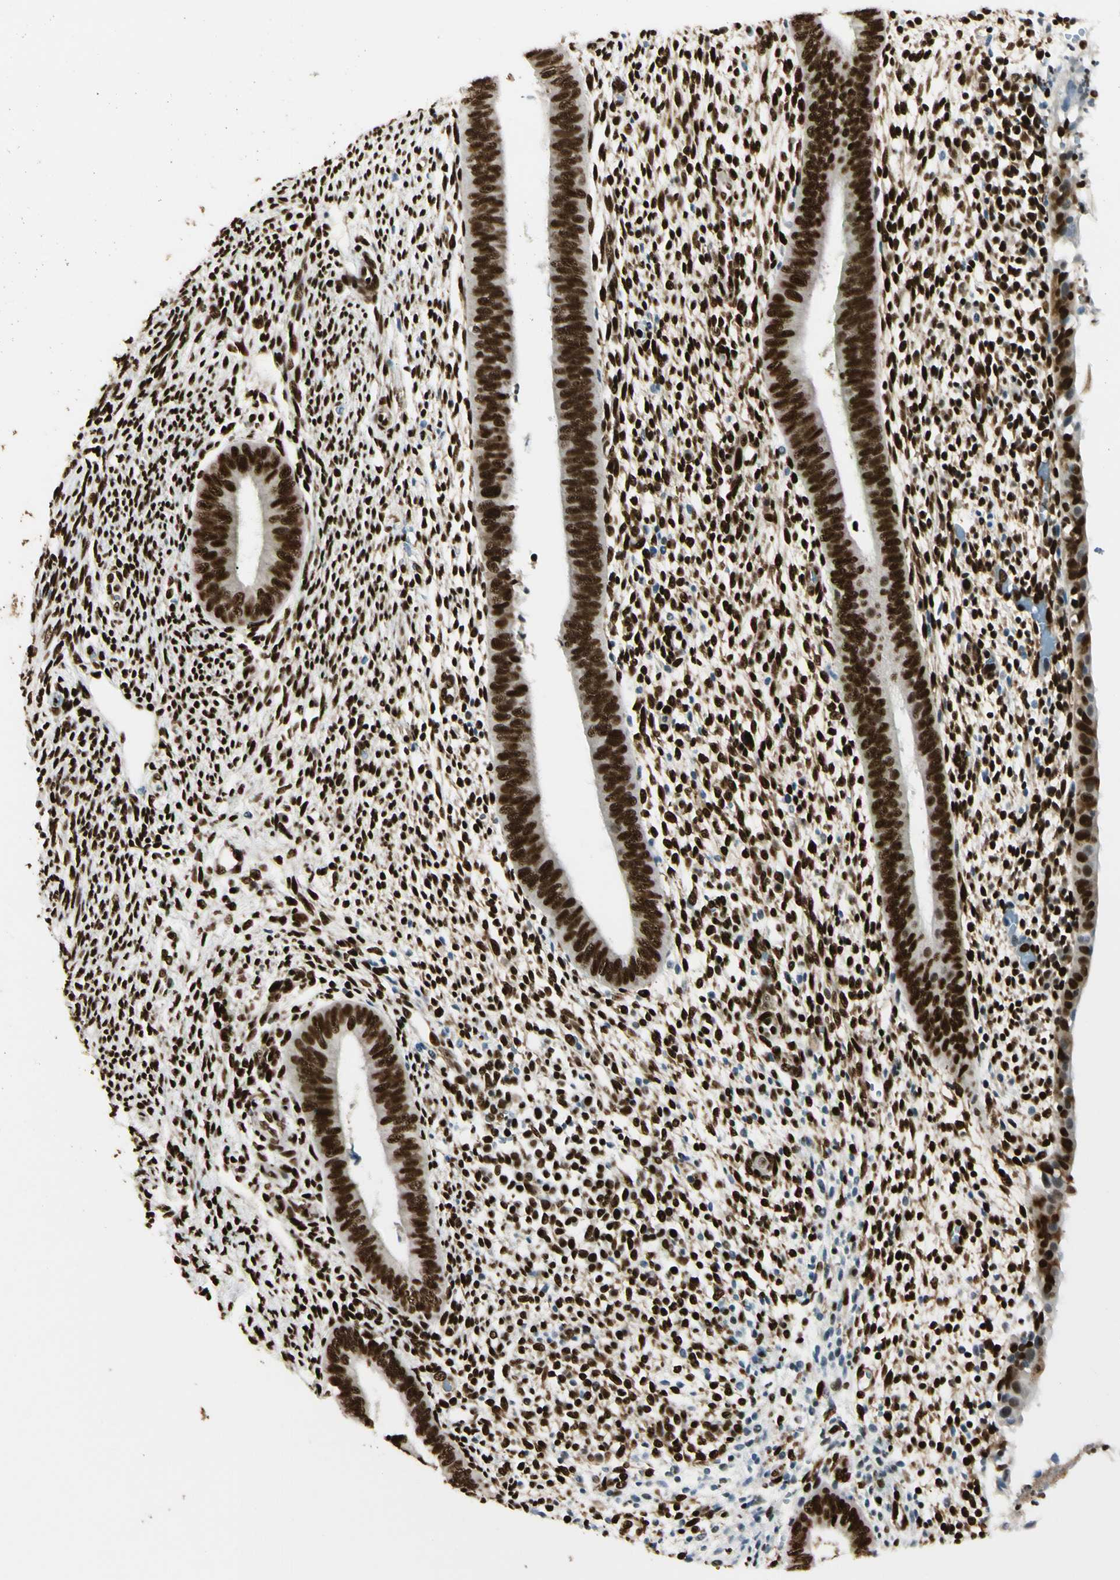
{"staining": {"intensity": "strong", "quantity": ">75%", "location": "nuclear"}, "tissue": "endometrium", "cell_type": "Cells in endometrial stroma", "image_type": "normal", "snomed": [{"axis": "morphology", "description": "Normal tissue, NOS"}, {"axis": "topography", "description": "Endometrium"}], "caption": "This histopathology image exhibits IHC staining of normal endometrium, with high strong nuclear positivity in approximately >75% of cells in endometrial stroma.", "gene": "FUS", "patient": {"sex": "female", "age": 35}}